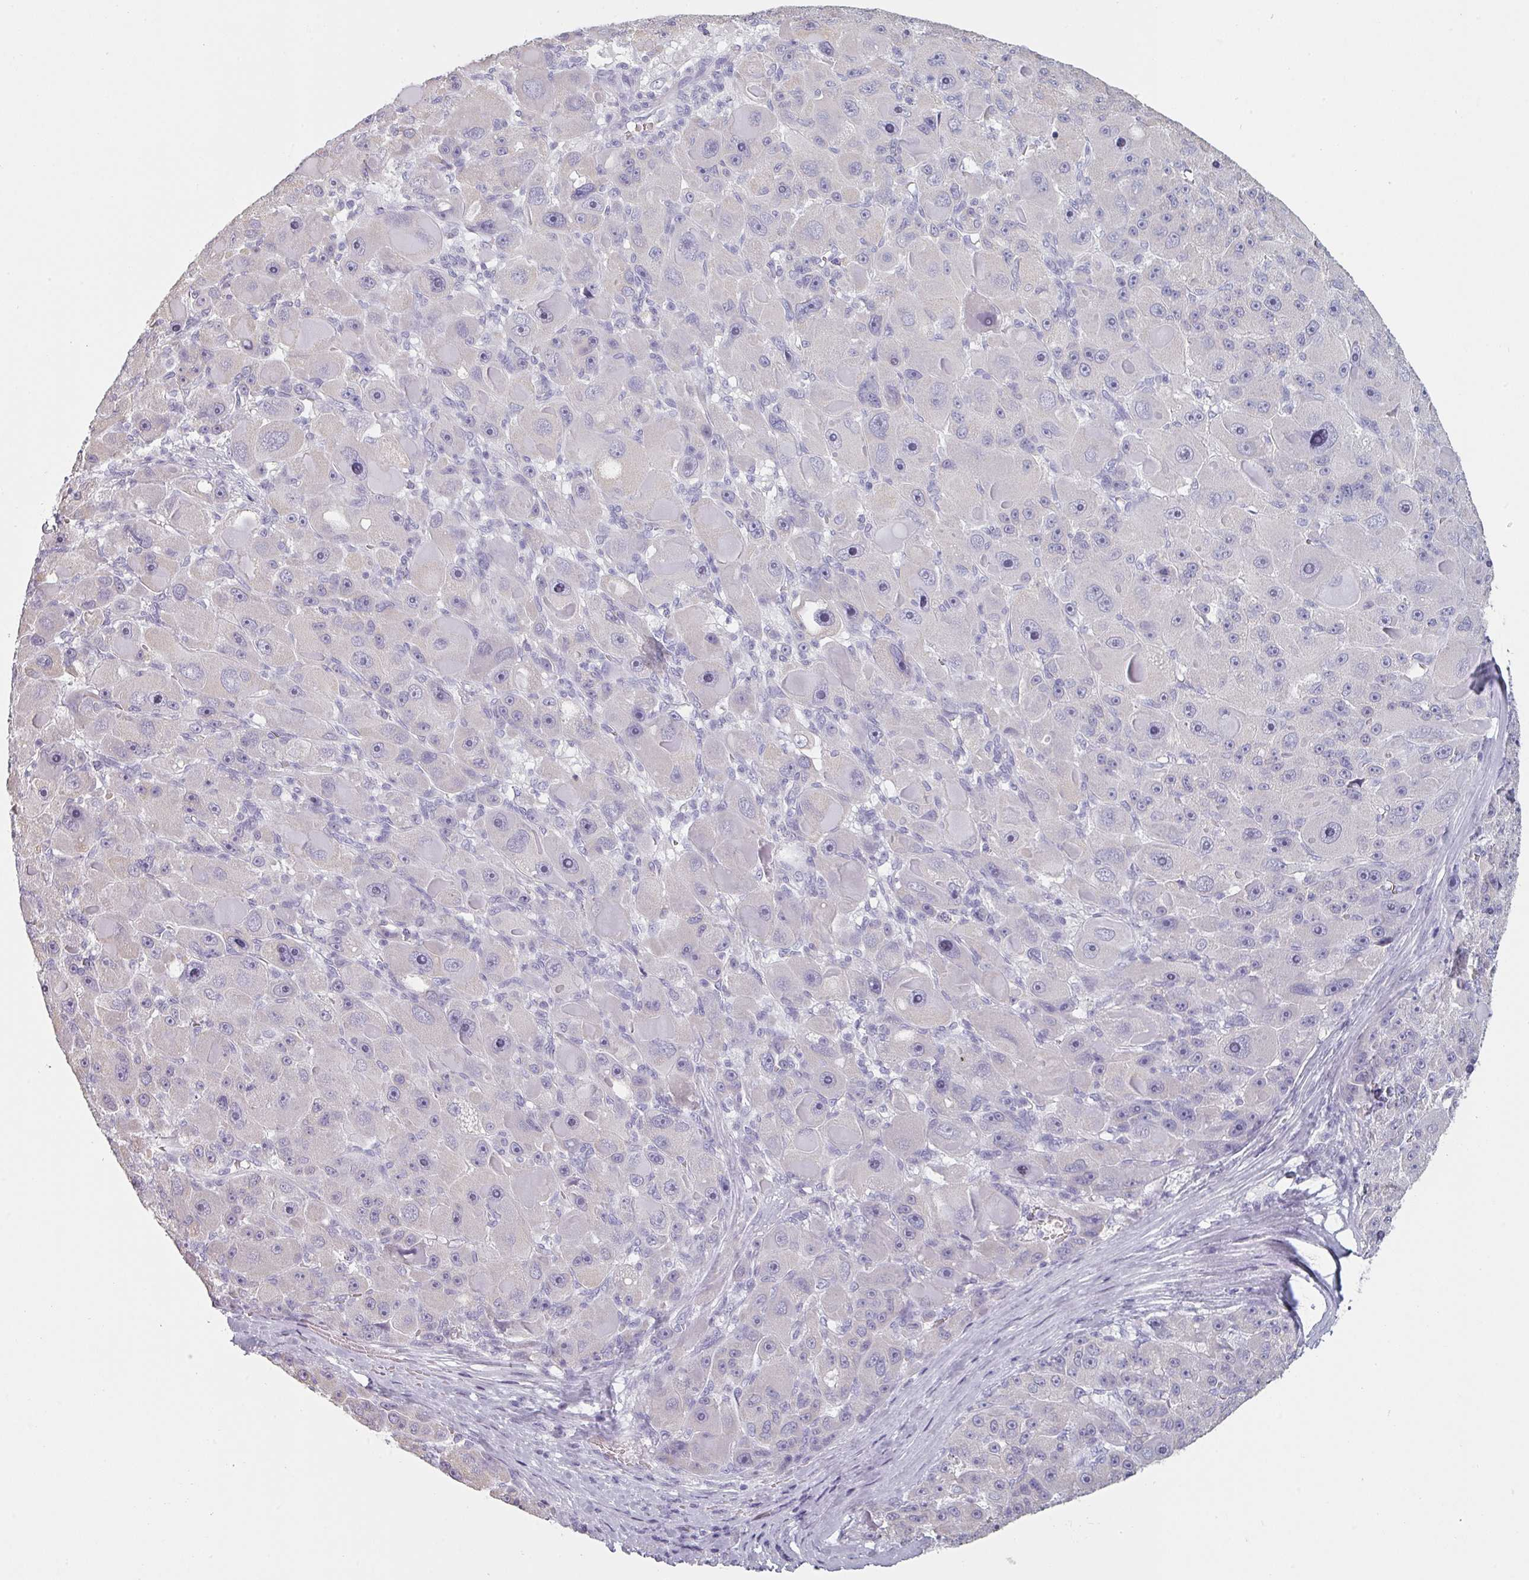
{"staining": {"intensity": "negative", "quantity": "none", "location": "none"}, "tissue": "liver cancer", "cell_type": "Tumor cells", "image_type": "cancer", "snomed": [{"axis": "morphology", "description": "Carcinoma, Hepatocellular, NOS"}, {"axis": "topography", "description": "Liver"}], "caption": "High power microscopy histopathology image of an IHC histopathology image of liver cancer (hepatocellular carcinoma), revealing no significant positivity in tumor cells.", "gene": "SFTPA1", "patient": {"sex": "male", "age": 76}}